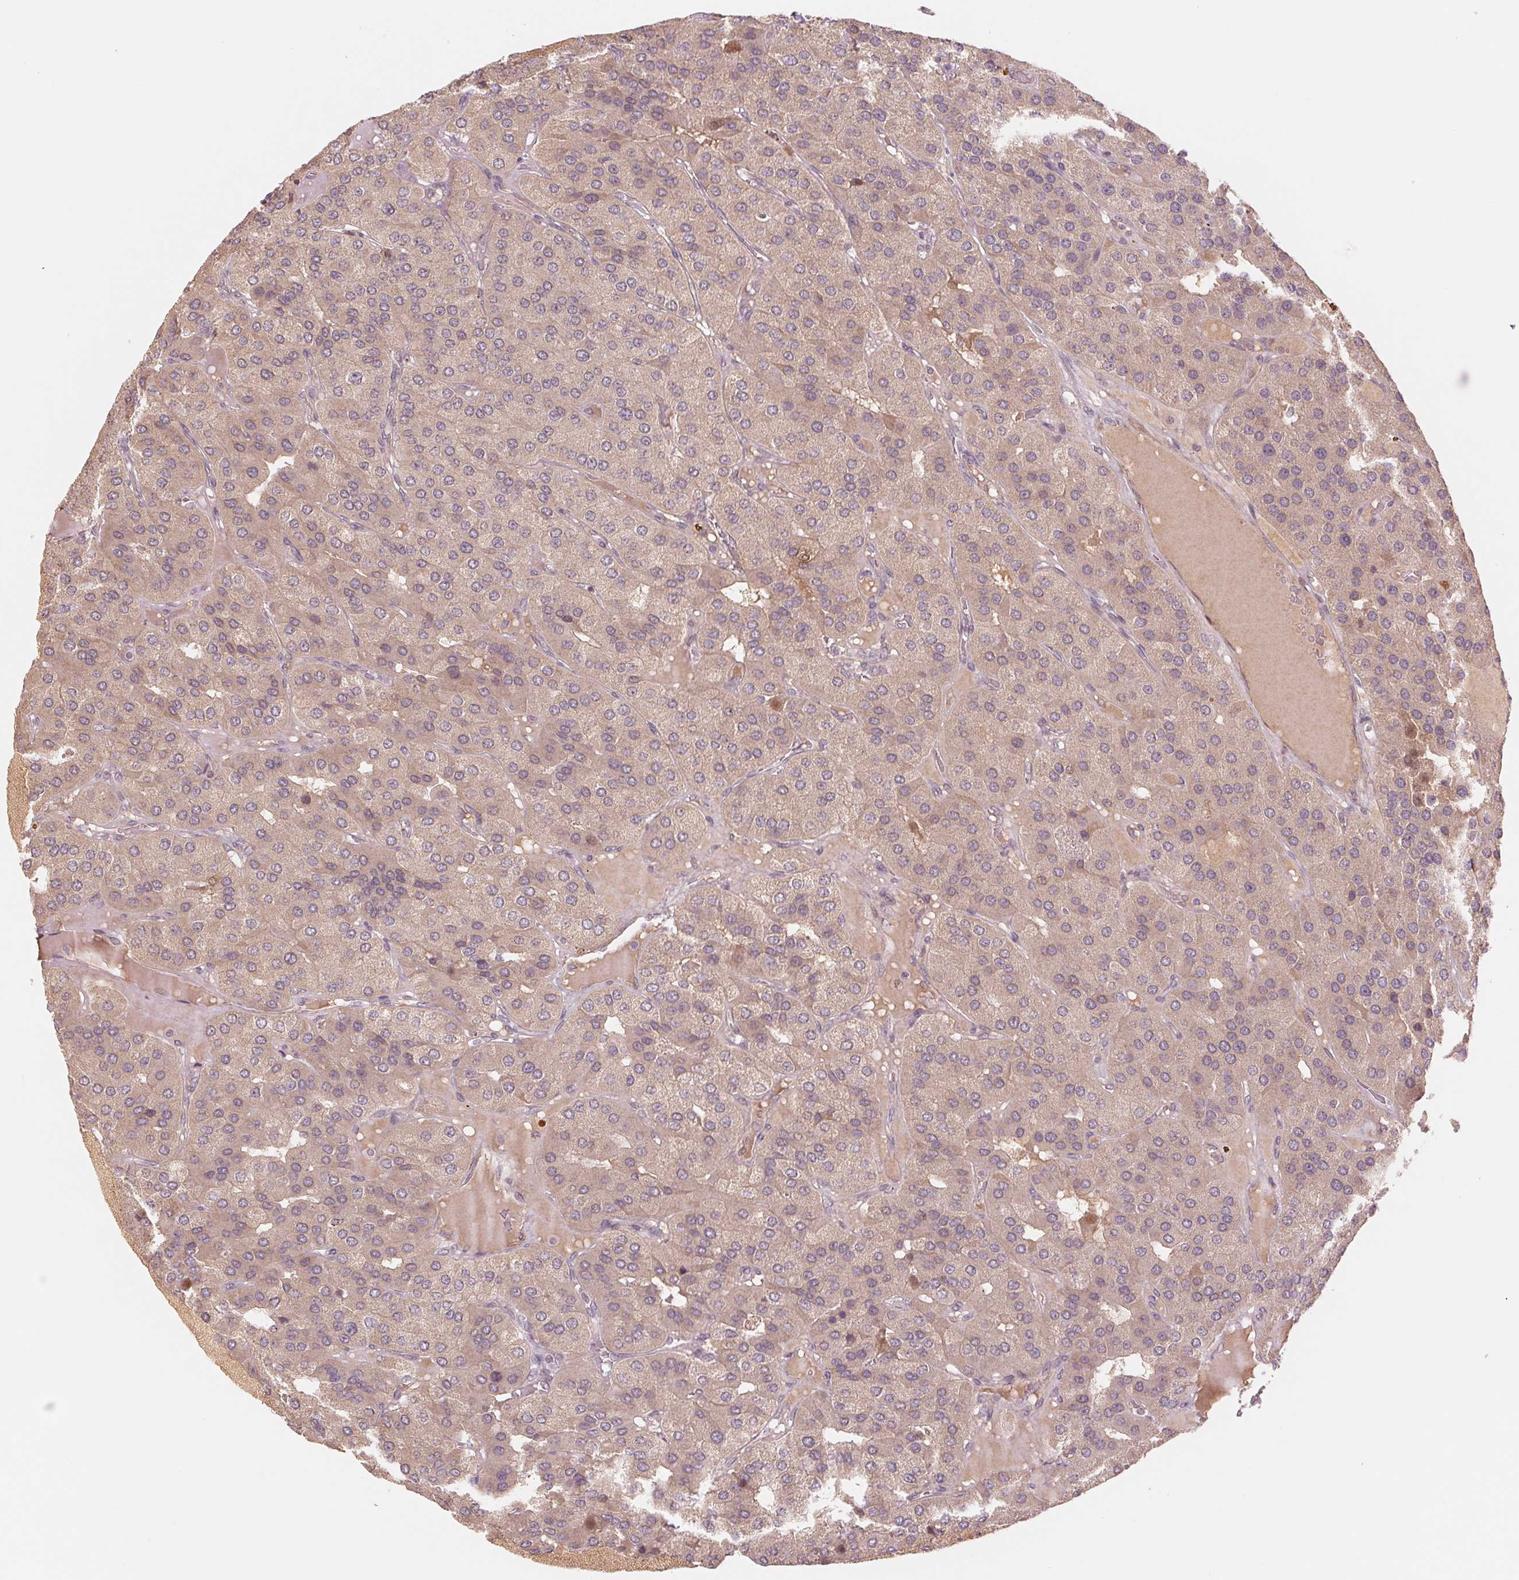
{"staining": {"intensity": "weak", "quantity": "25%-75%", "location": "cytoplasmic/membranous"}, "tissue": "parathyroid gland", "cell_type": "Glandular cells", "image_type": "normal", "snomed": [{"axis": "morphology", "description": "Normal tissue, NOS"}, {"axis": "morphology", "description": "Adenoma, NOS"}, {"axis": "topography", "description": "Parathyroid gland"}], "caption": "Glandular cells exhibit weak cytoplasmic/membranous positivity in approximately 25%-75% of cells in benign parathyroid gland. (DAB IHC with brightfield microscopy, high magnification).", "gene": "PPIAL4A", "patient": {"sex": "female", "age": 86}}